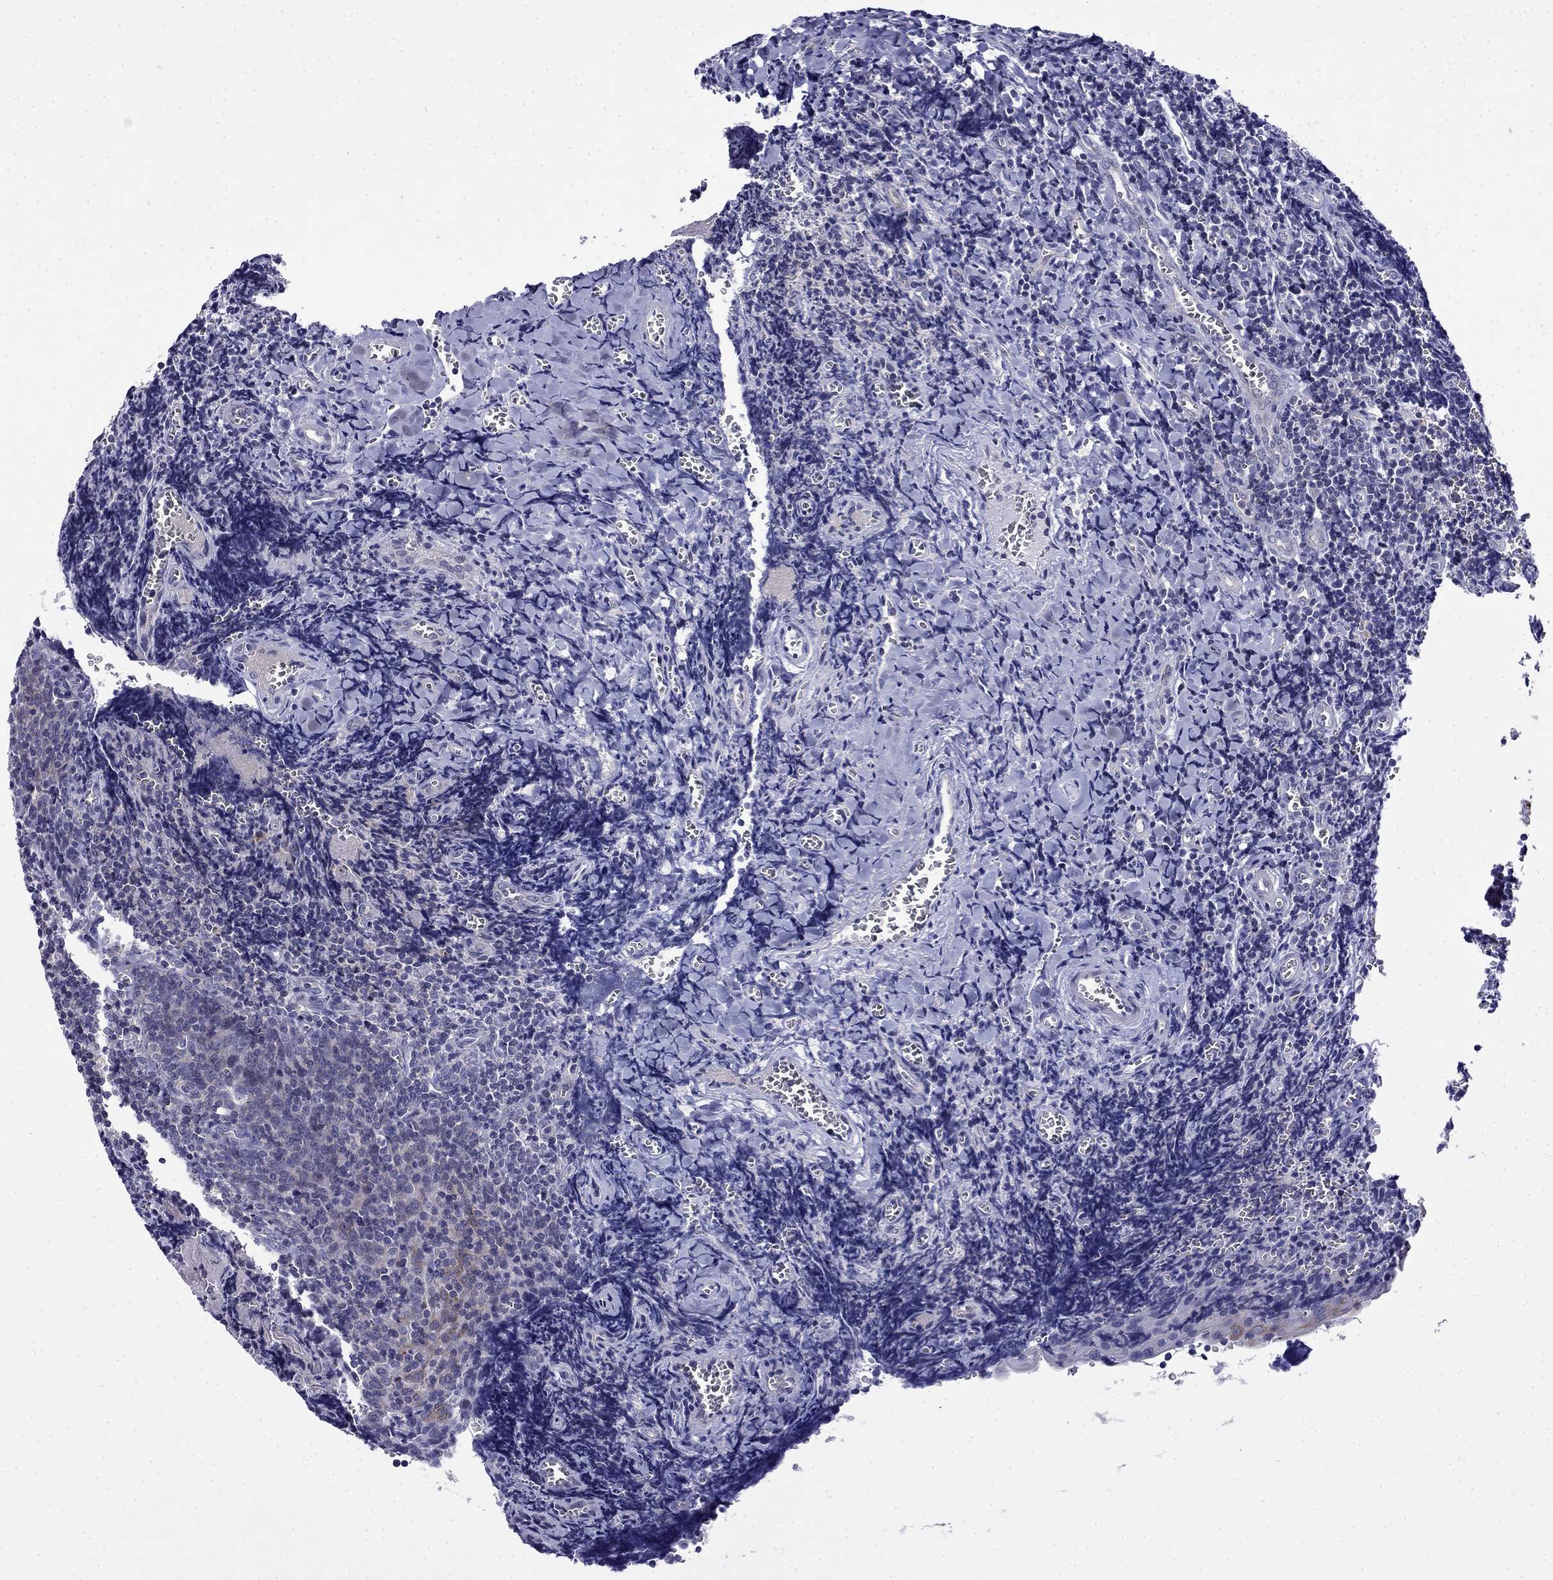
{"staining": {"intensity": "negative", "quantity": "none", "location": "none"}, "tissue": "tonsil", "cell_type": "Germinal center cells", "image_type": "normal", "snomed": [{"axis": "morphology", "description": "Normal tissue, NOS"}, {"axis": "morphology", "description": "Inflammation, NOS"}, {"axis": "topography", "description": "Tonsil"}], "caption": "A high-resolution micrograph shows immunohistochemistry (IHC) staining of normal tonsil, which exhibits no significant positivity in germinal center cells.", "gene": "PRR18", "patient": {"sex": "female", "age": 31}}